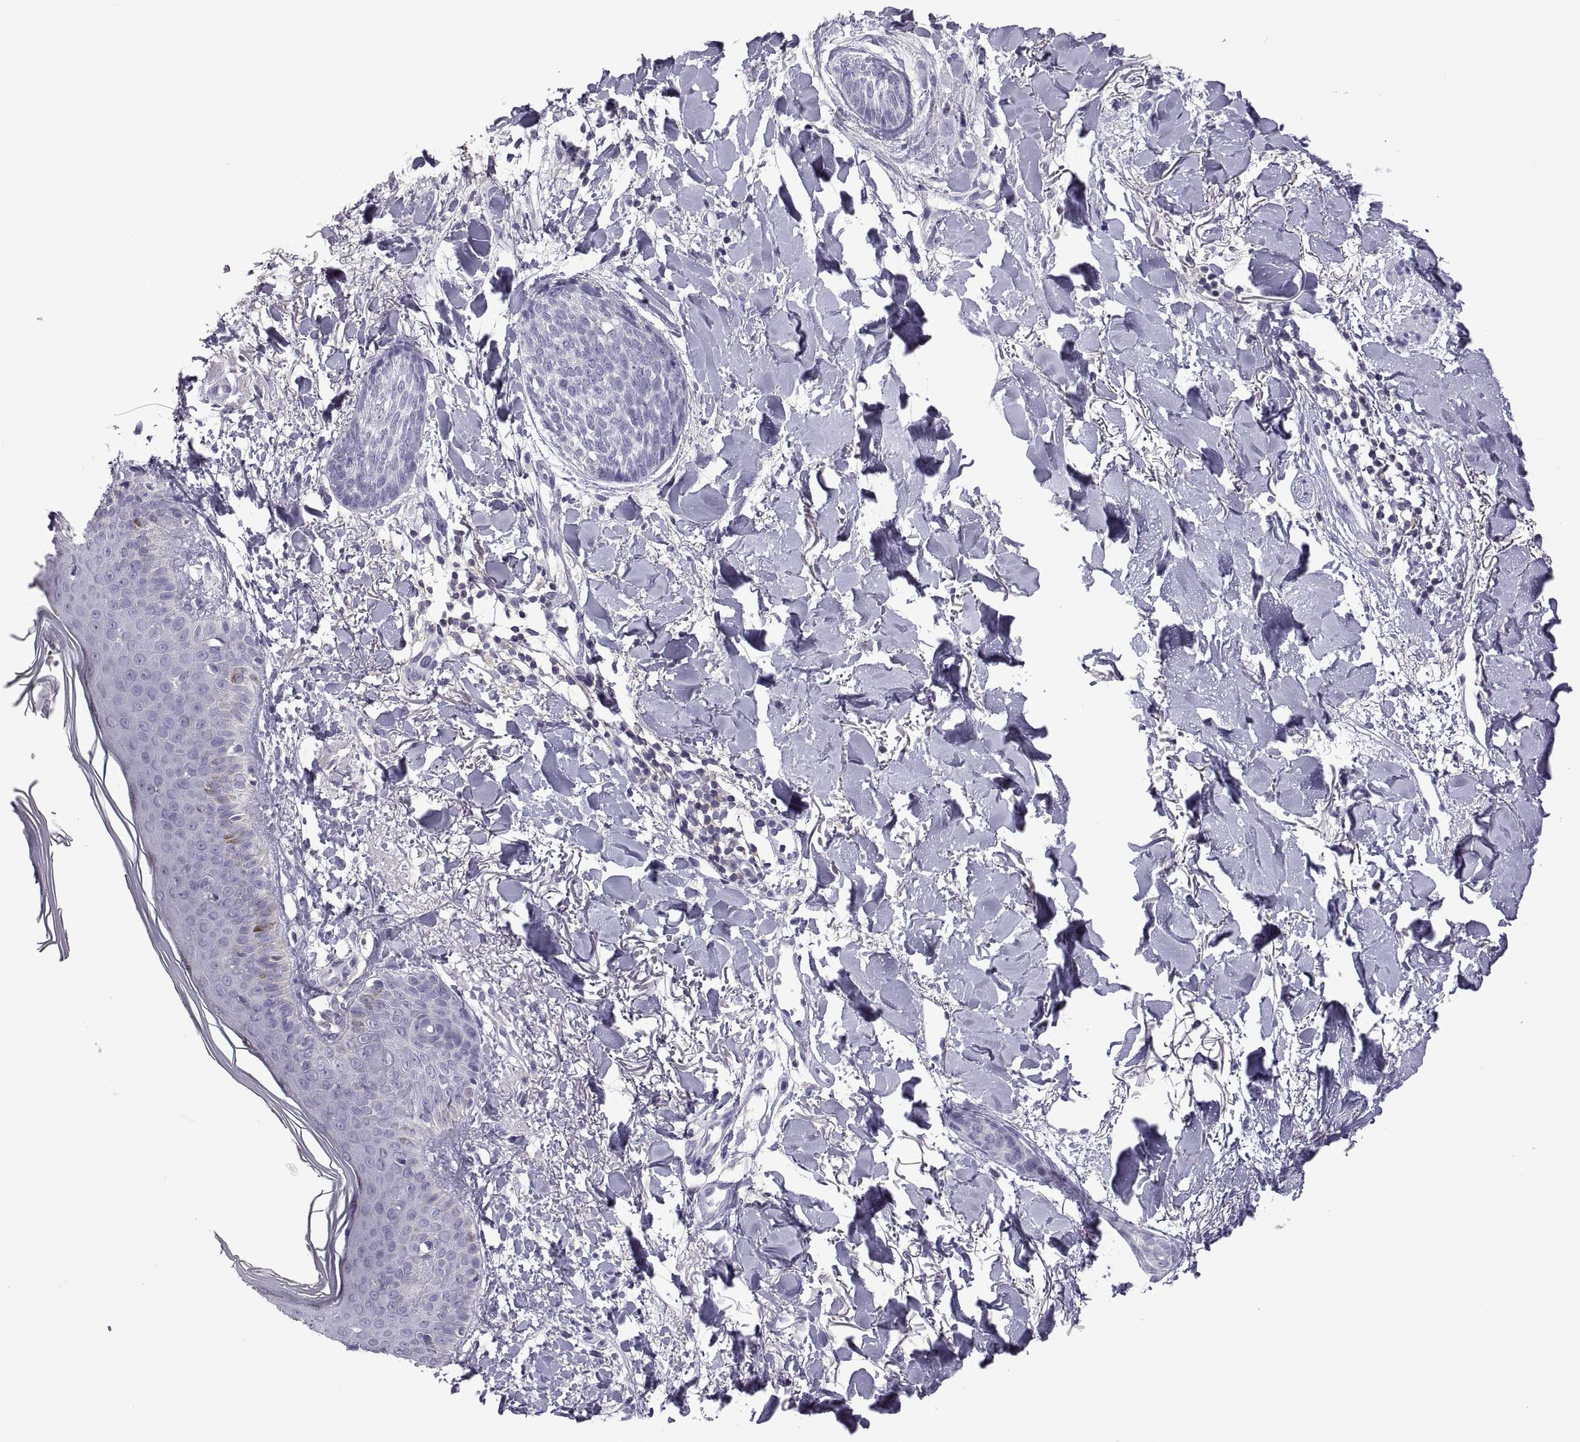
{"staining": {"intensity": "negative", "quantity": "none", "location": "none"}, "tissue": "skin cancer", "cell_type": "Tumor cells", "image_type": "cancer", "snomed": [{"axis": "morphology", "description": "Normal tissue, NOS"}, {"axis": "morphology", "description": "Basal cell carcinoma"}, {"axis": "topography", "description": "Skin"}], "caption": "There is no significant expression in tumor cells of skin cancer (basal cell carcinoma).", "gene": "RGS19", "patient": {"sex": "male", "age": 84}}